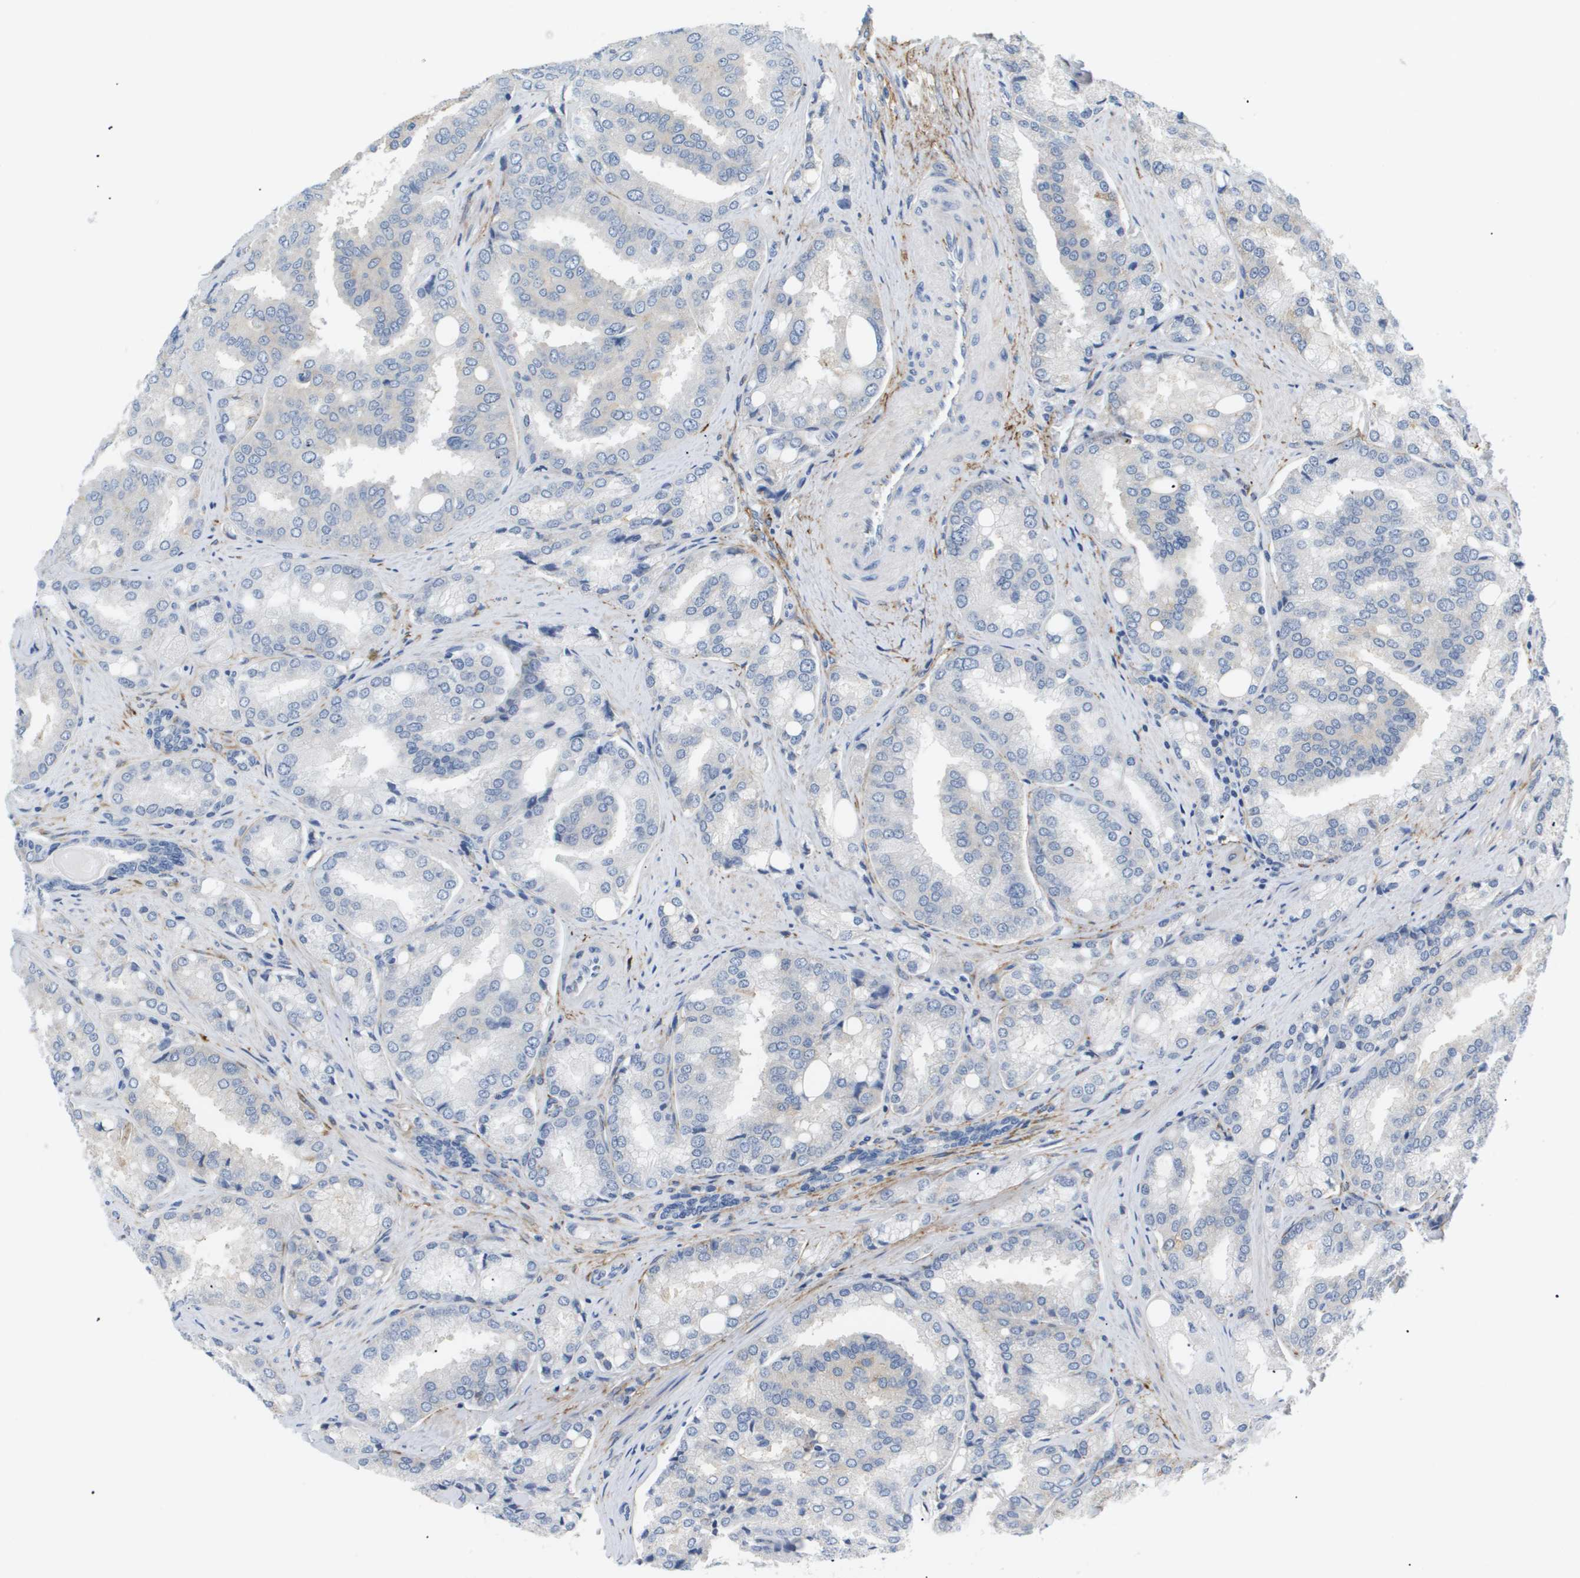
{"staining": {"intensity": "negative", "quantity": "none", "location": "none"}, "tissue": "prostate cancer", "cell_type": "Tumor cells", "image_type": "cancer", "snomed": [{"axis": "morphology", "description": "Adenocarcinoma, High grade"}, {"axis": "topography", "description": "Prostate"}], "caption": "The micrograph demonstrates no significant expression in tumor cells of prostate cancer (adenocarcinoma (high-grade)).", "gene": "OTUD5", "patient": {"sex": "male", "age": 50}}